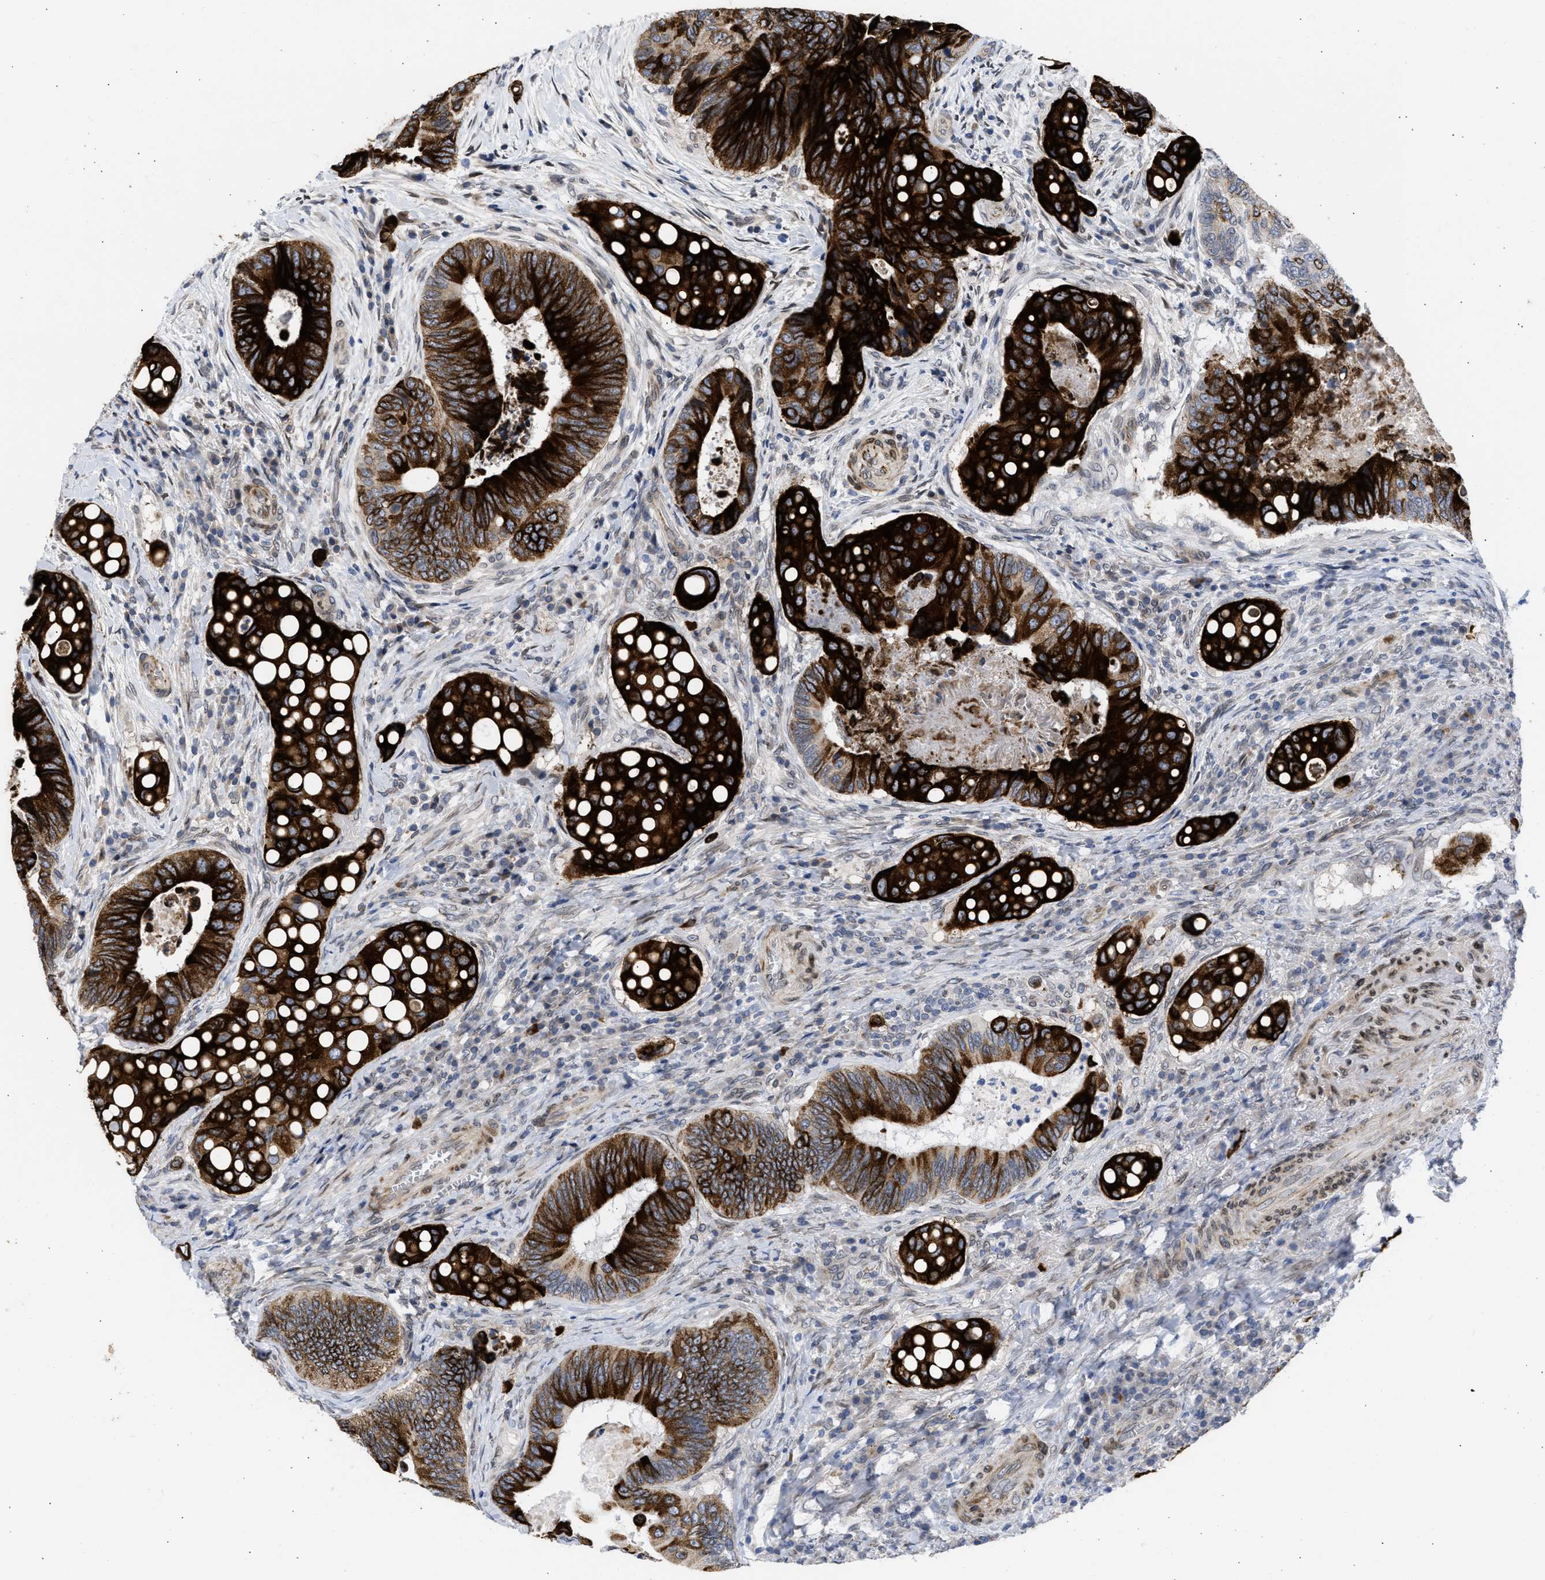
{"staining": {"intensity": "strong", "quantity": ">75%", "location": "cytoplasmic/membranous"}, "tissue": "colorectal cancer", "cell_type": "Tumor cells", "image_type": "cancer", "snomed": [{"axis": "morphology", "description": "Inflammation, NOS"}, {"axis": "morphology", "description": "Adenocarcinoma, NOS"}, {"axis": "topography", "description": "Colon"}], "caption": "A high-resolution histopathology image shows IHC staining of colorectal adenocarcinoma, which demonstrates strong cytoplasmic/membranous staining in about >75% of tumor cells.", "gene": "NUP35", "patient": {"sex": "male", "age": 72}}